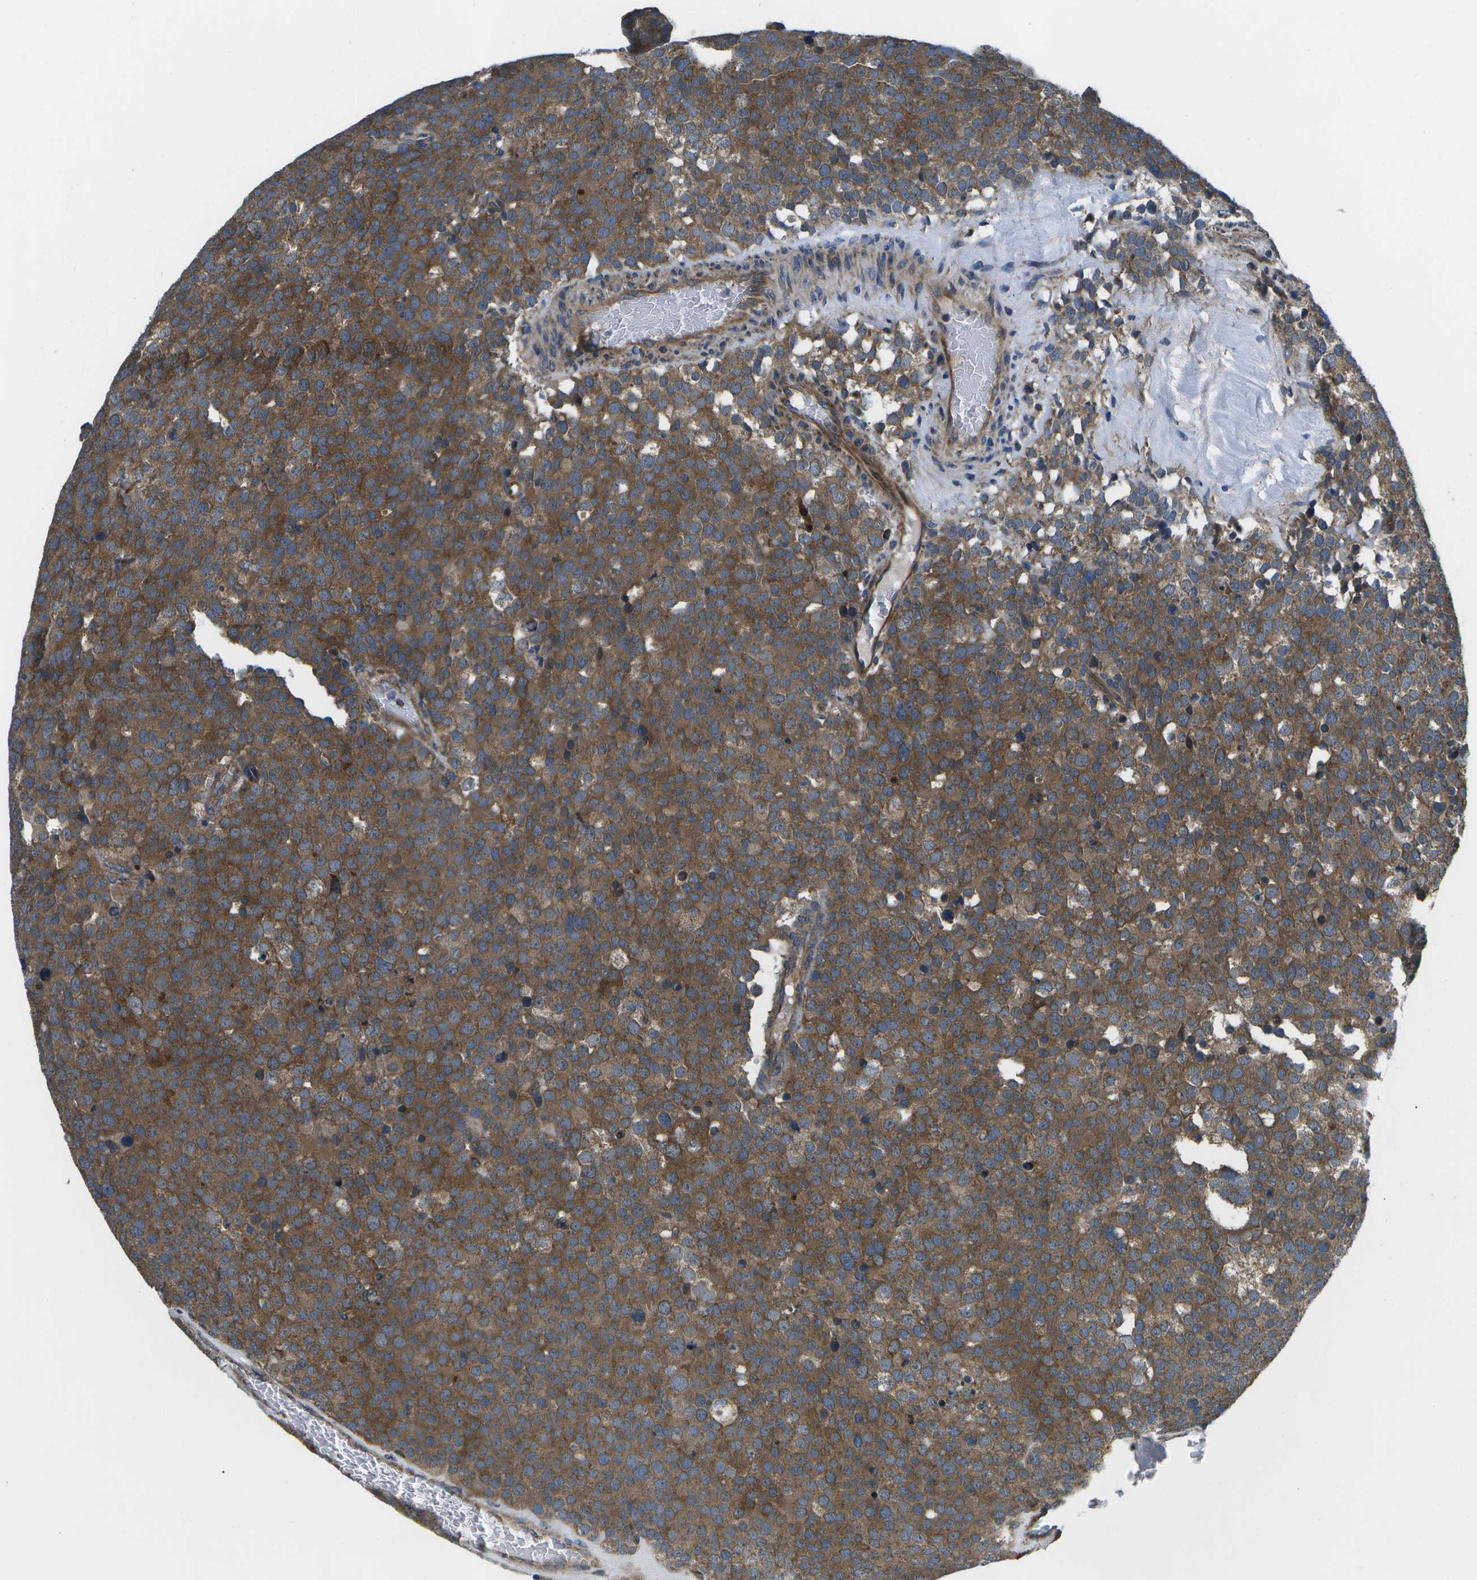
{"staining": {"intensity": "strong", "quantity": ">75%", "location": "cytoplasmic/membranous"}, "tissue": "testis cancer", "cell_type": "Tumor cells", "image_type": "cancer", "snomed": [{"axis": "morphology", "description": "Normal tissue, NOS"}, {"axis": "morphology", "description": "Seminoma, NOS"}, {"axis": "topography", "description": "Testis"}], "caption": "Testis seminoma stained with DAB (3,3'-diaminobenzidine) immunohistochemistry reveals high levels of strong cytoplasmic/membranous expression in about >75% of tumor cells.", "gene": "MVK", "patient": {"sex": "male", "age": 71}}